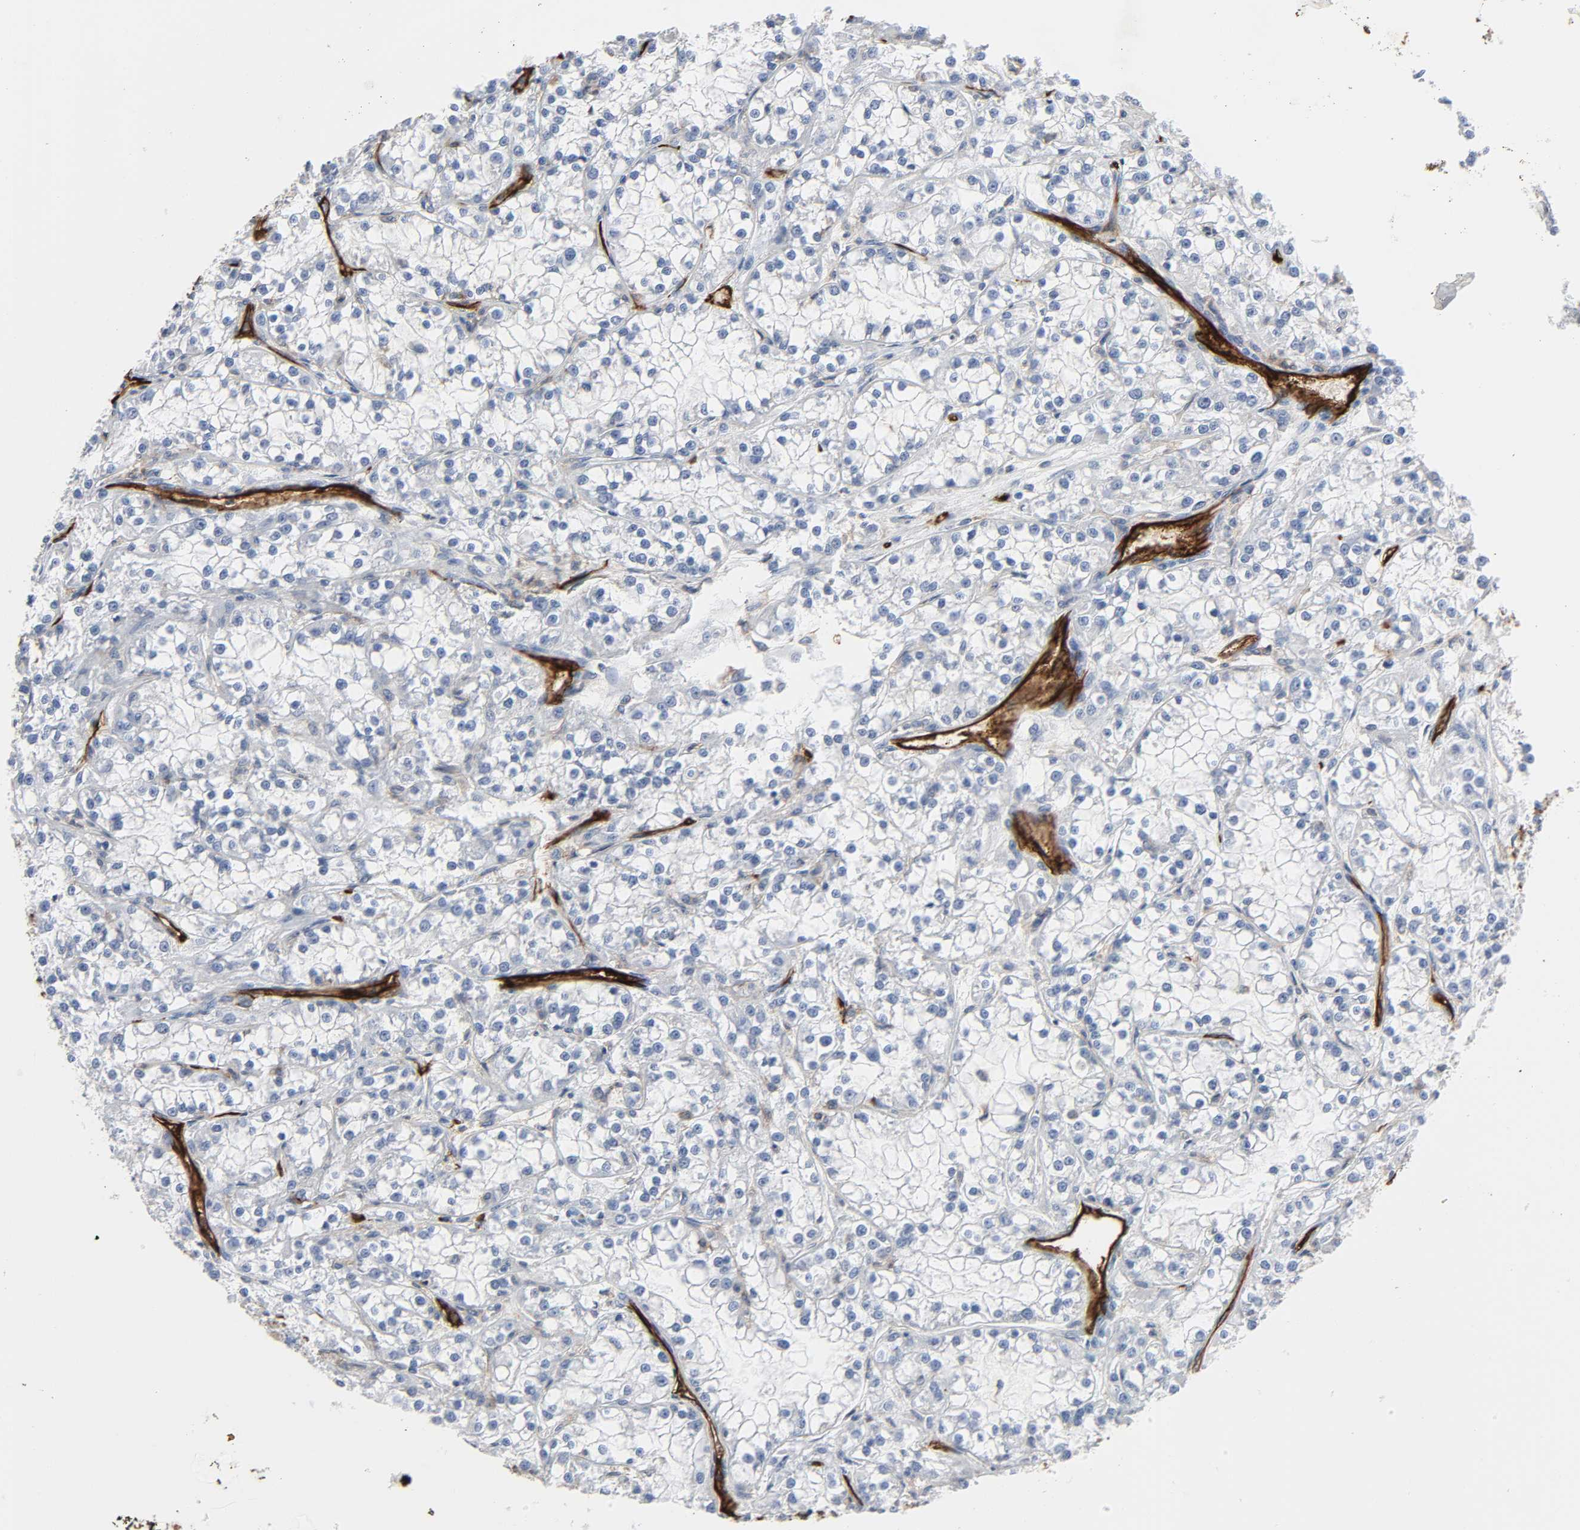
{"staining": {"intensity": "negative", "quantity": "none", "location": "none"}, "tissue": "renal cancer", "cell_type": "Tumor cells", "image_type": "cancer", "snomed": [{"axis": "morphology", "description": "Adenocarcinoma, NOS"}, {"axis": "topography", "description": "Kidney"}], "caption": "A high-resolution histopathology image shows IHC staining of adenocarcinoma (renal), which exhibits no significant staining in tumor cells. (DAB immunohistochemistry (IHC), high magnification).", "gene": "PECAM1", "patient": {"sex": "female", "age": 52}}